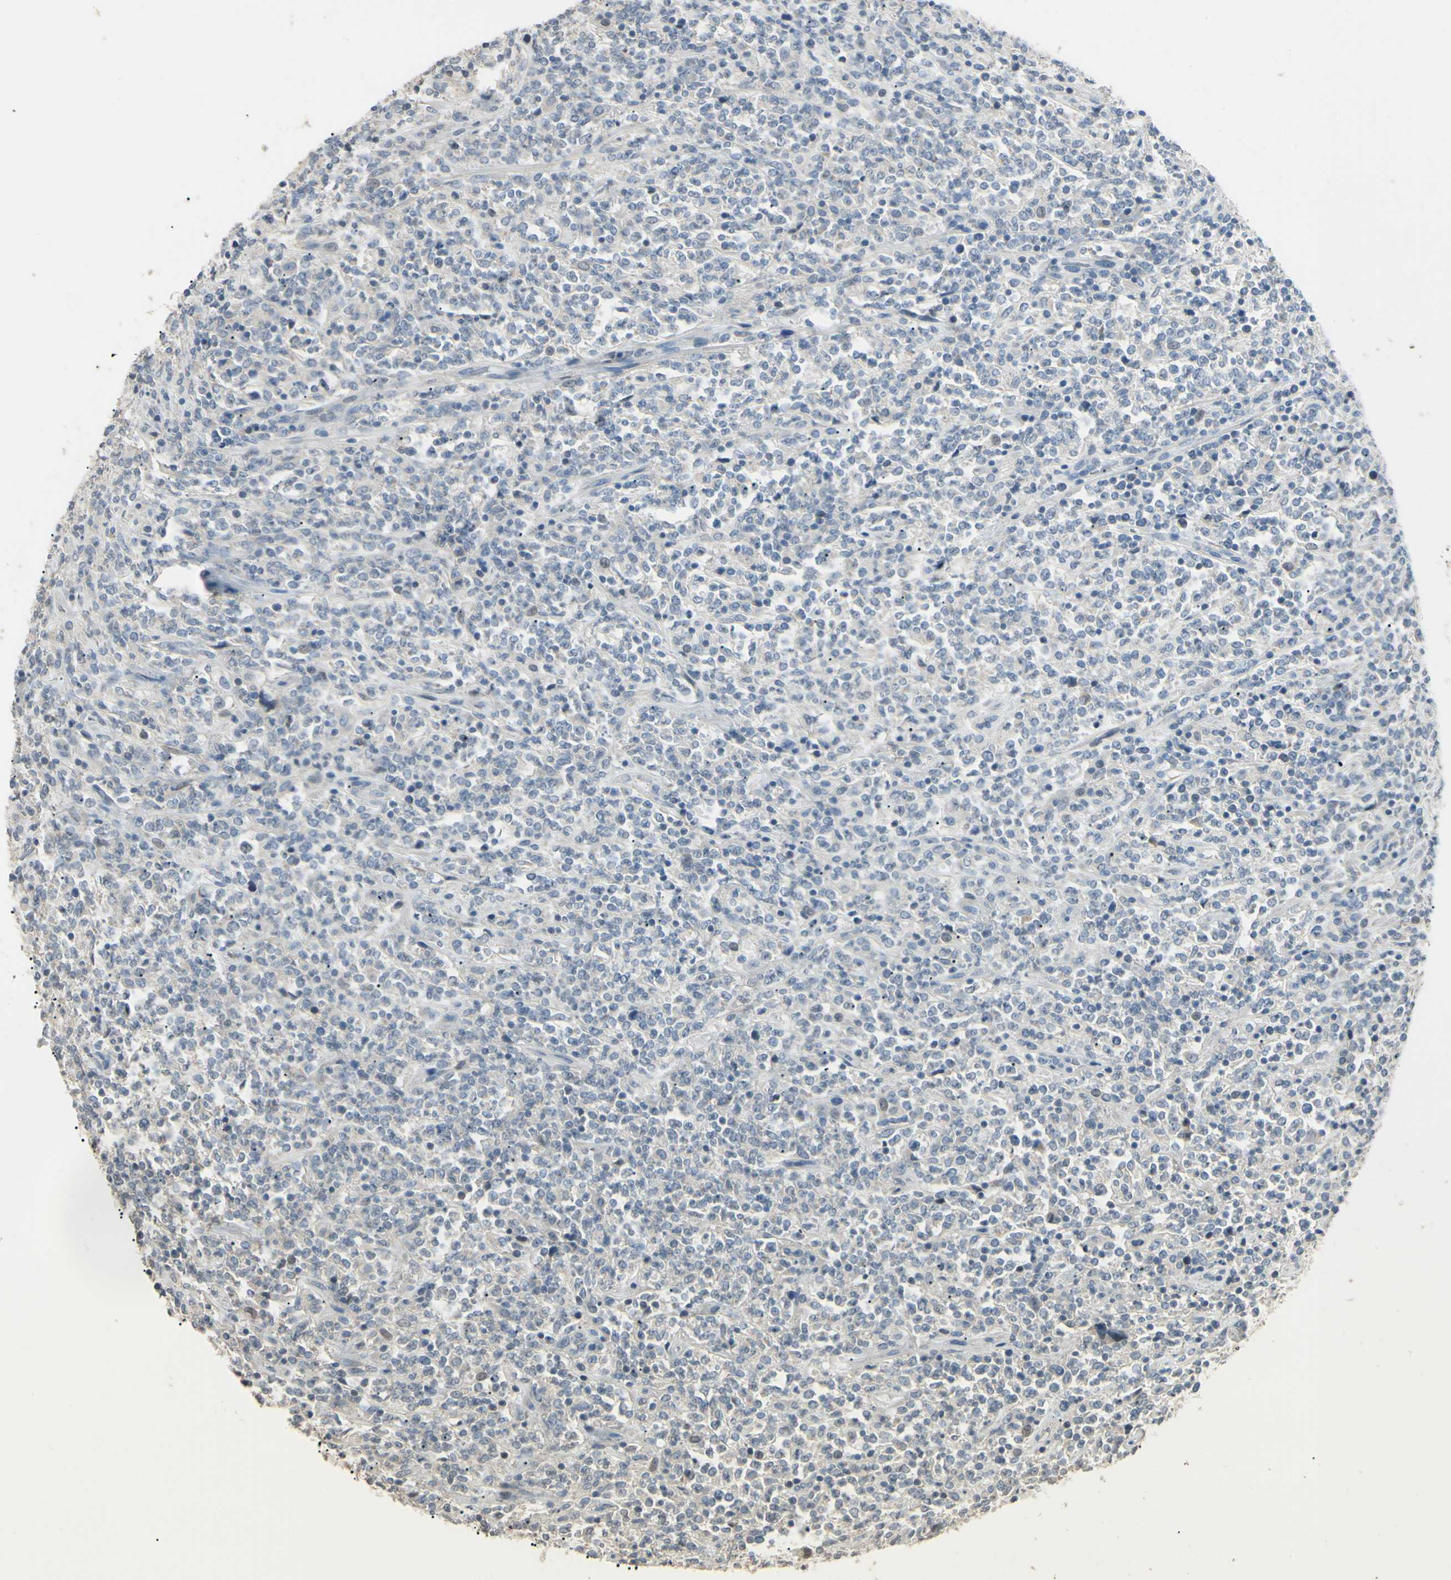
{"staining": {"intensity": "negative", "quantity": "none", "location": "none"}, "tissue": "lymphoma", "cell_type": "Tumor cells", "image_type": "cancer", "snomed": [{"axis": "morphology", "description": "Malignant lymphoma, non-Hodgkin's type, High grade"}, {"axis": "topography", "description": "Soft tissue"}], "caption": "Immunohistochemical staining of human lymphoma reveals no significant staining in tumor cells. The staining is performed using DAB brown chromogen with nuclei counter-stained in using hematoxylin.", "gene": "GNE", "patient": {"sex": "male", "age": 18}}